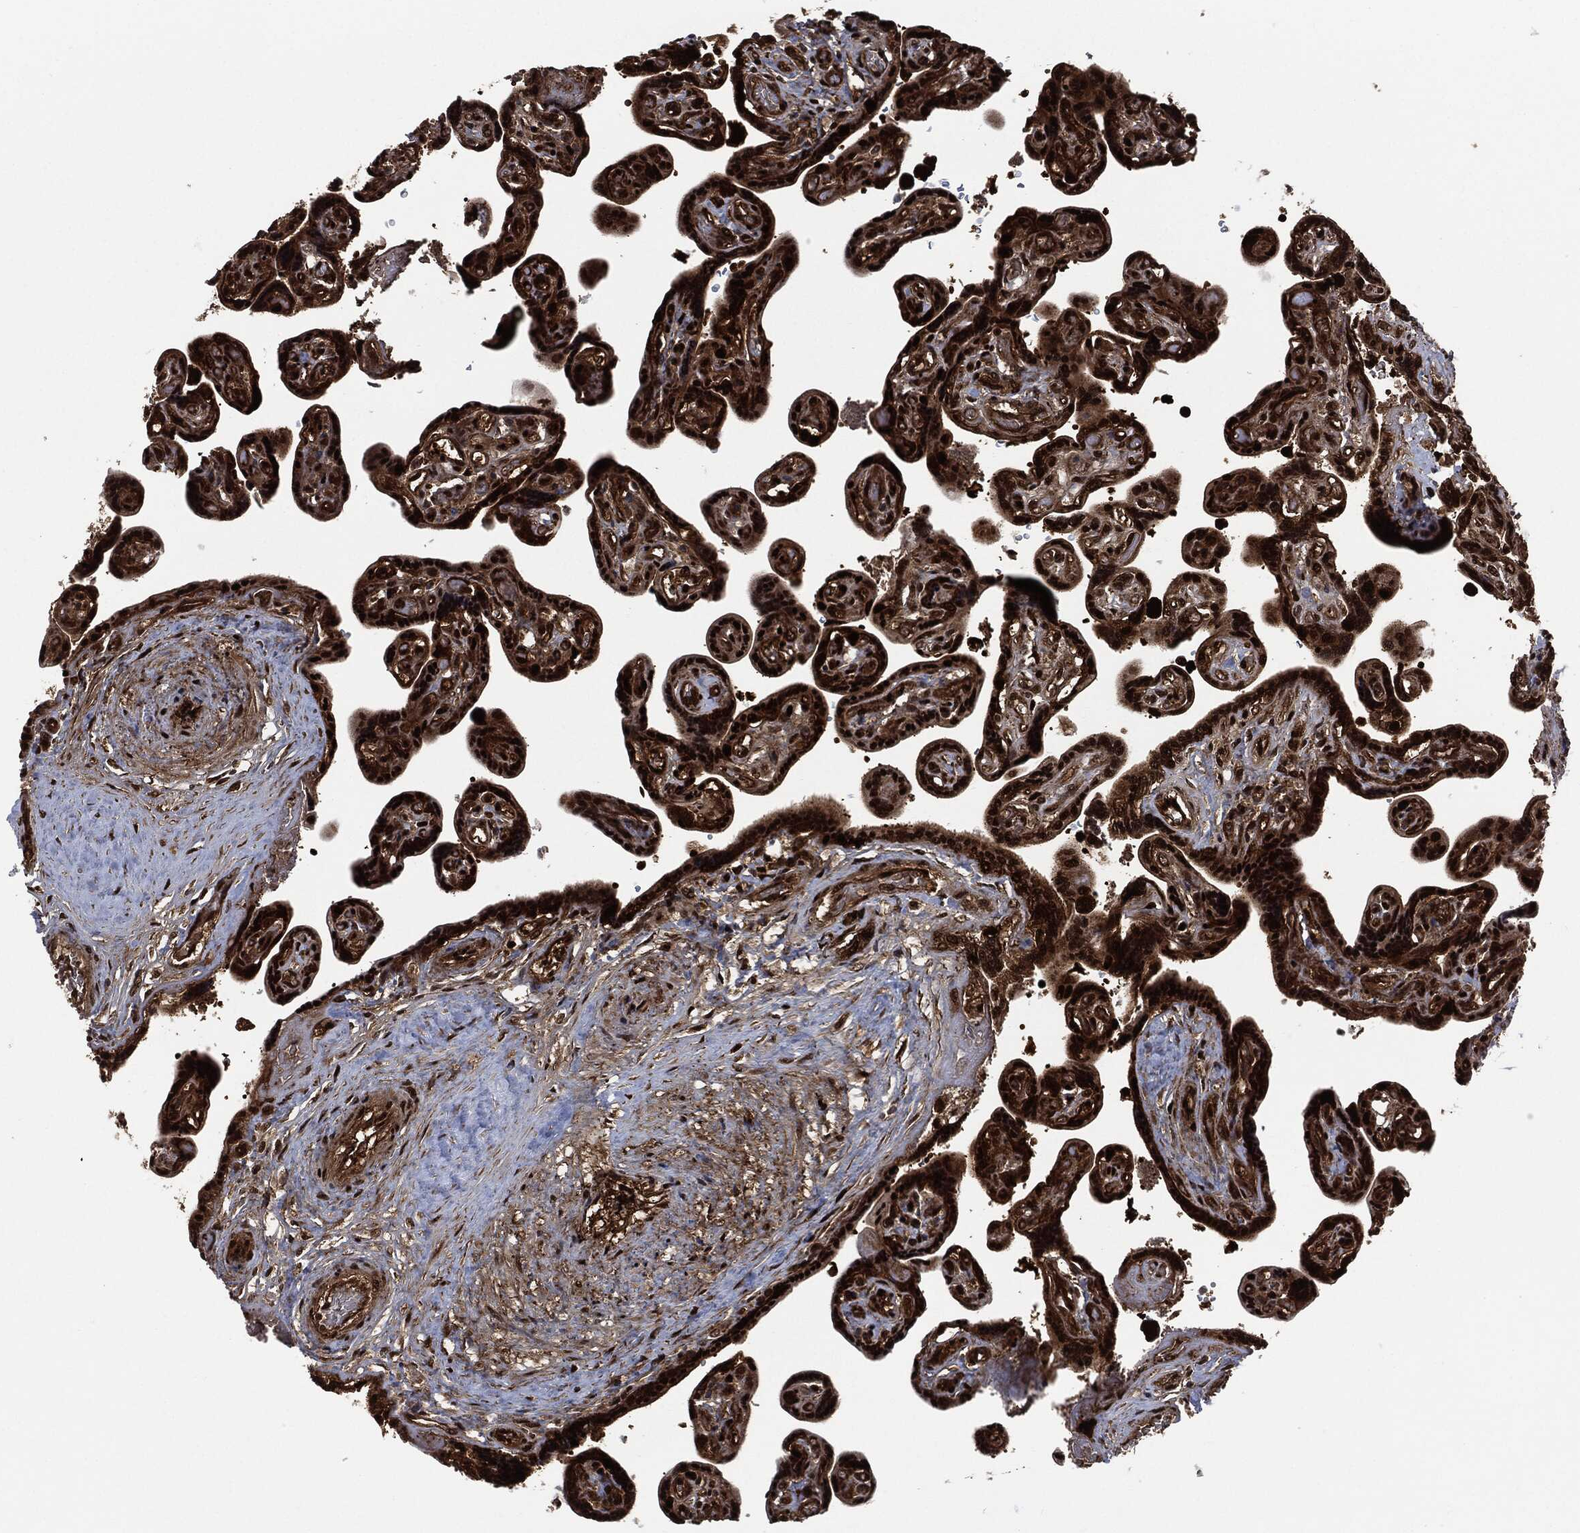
{"staining": {"intensity": "strong", "quantity": ">75%", "location": "nuclear"}, "tissue": "placenta", "cell_type": "Decidual cells", "image_type": "normal", "snomed": [{"axis": "morphology", "description": "Normal tissue, NOS"}, {"axis": "topography", "description": "Placenta"}], "caption": "Placenta stained with DAB (3,3'-diaminobenzidine) immunohistochemistry (IHC) demonstrates high levels of strong nuclear staining in about >75% of decidual cells. (IHC, brightfield microscopy, high magnification).", "gene": "DCTN1", "patient": {"sex": "female", "age": 32}}